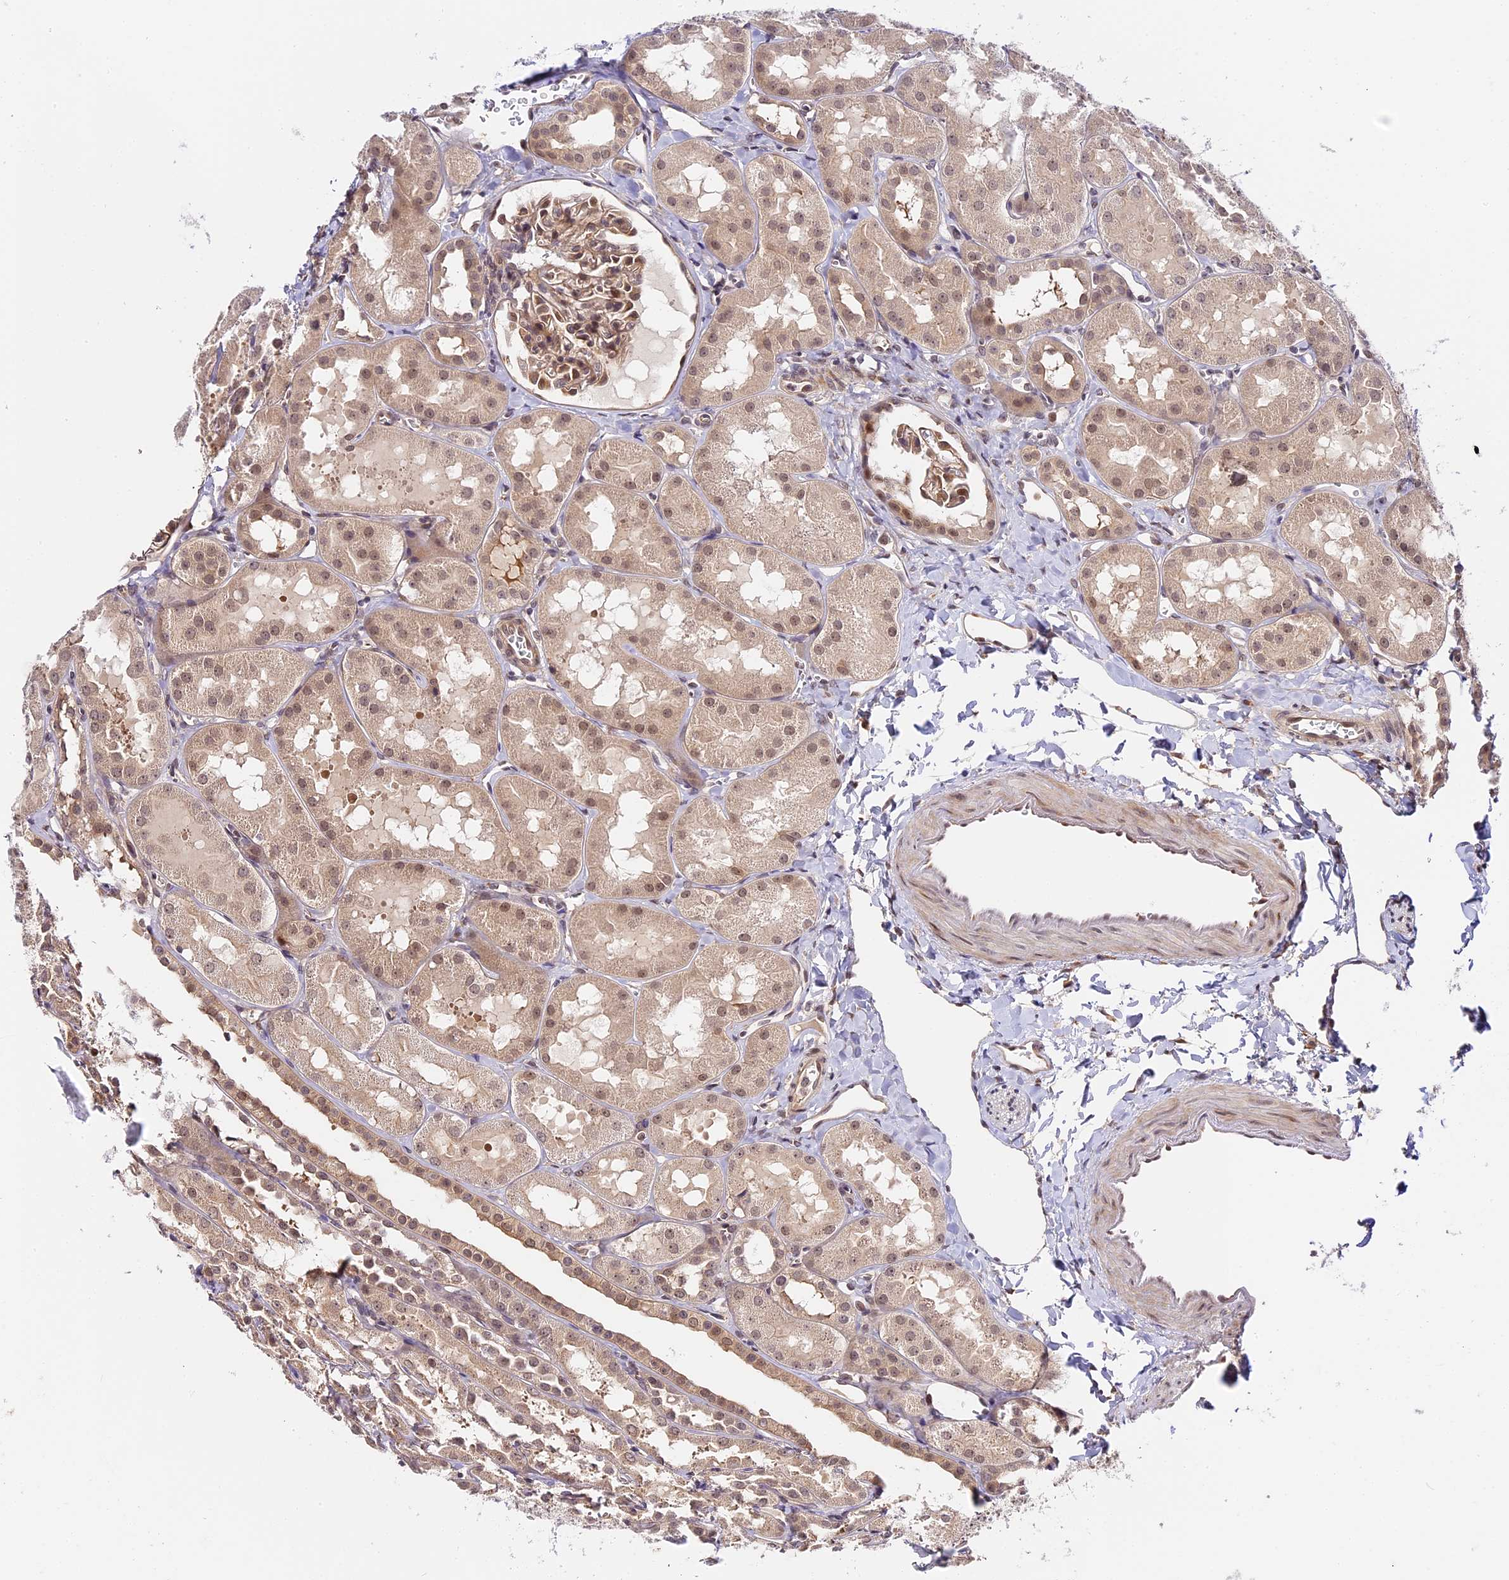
{"staining": {"intensity": "weak", "quantity": ">75%", "location": "cytoplasmic/membranous,nuclear"}, "tissue": "kidney", "cell_type": "Cells in glomeruli", "image_type": "normal", "snomed": [{"axis": "morphology", "description": "Normal tissue, NOS"}, {"axis": "topography", "description": "Kidney"}, {"axis": "topography", "description": "Urinary bladder"}], "caption": "This histopathology image shows IHC staining of benign human kidney, with low weak cytoplasmic/membranous,nuclear staining in approximately >75% of cells in glomeruli.", "gene": "IMPACT", "patient": {"sex": "male", "age": 16}}